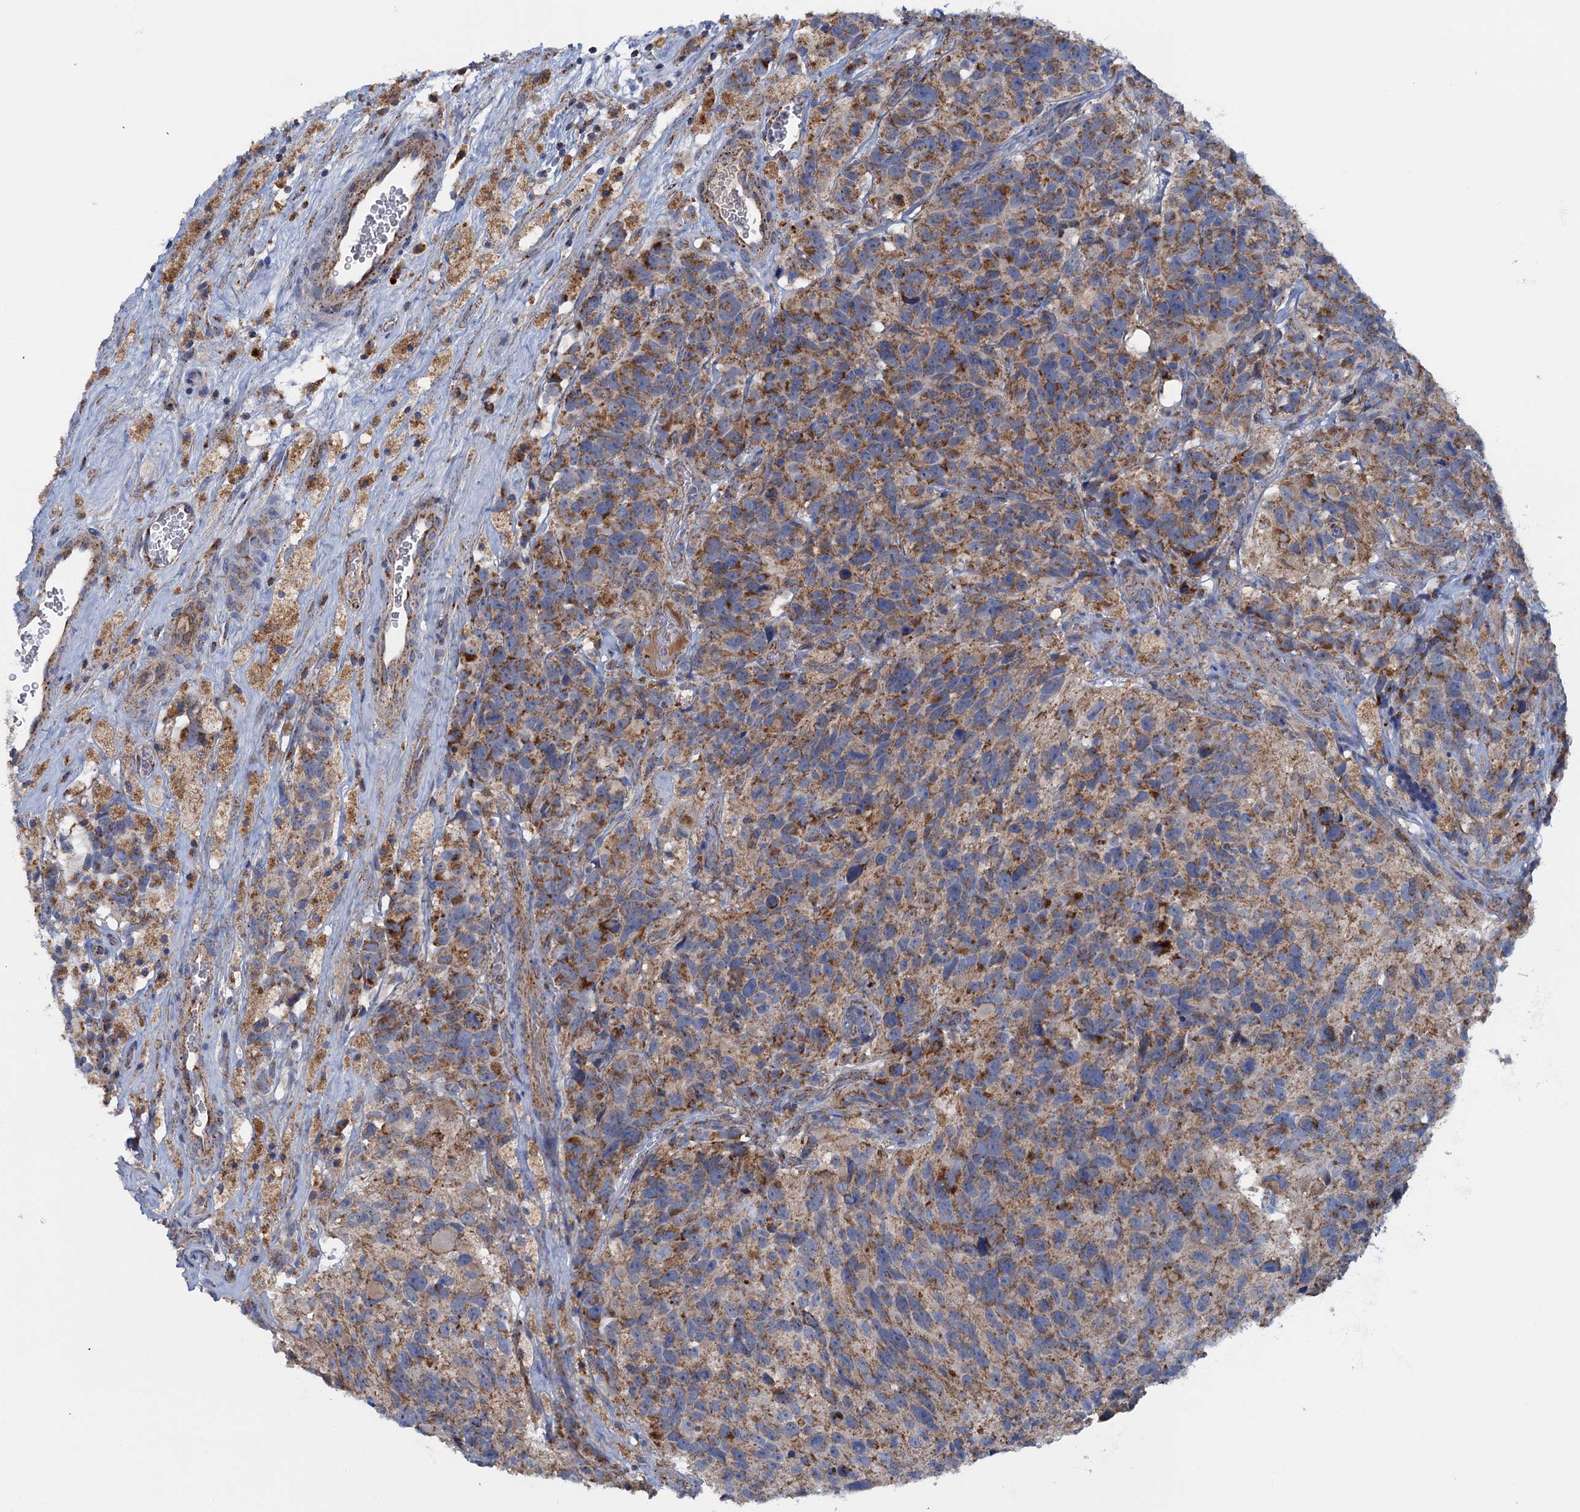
{"staining": {"intensity": "moderate", "quantity": "25%-75%", "location": "cytoplasmic/membranous"}, "tissue": "glioma", "cell_type": "Tumor cells", "image_type": "cancer", "snomed": [{"axis": "morphology", "description": "Glioma, malignant, High grade"}, {"axis": "topography", "description": "Brain"}], "caption": "Tumor cells demonstrate moderate cytoplasmic/membranous positivity in about 25%-75% of cells in glioma.", "gene": "GTPBP3", "patient": {"sex": "male", "age": 76}}